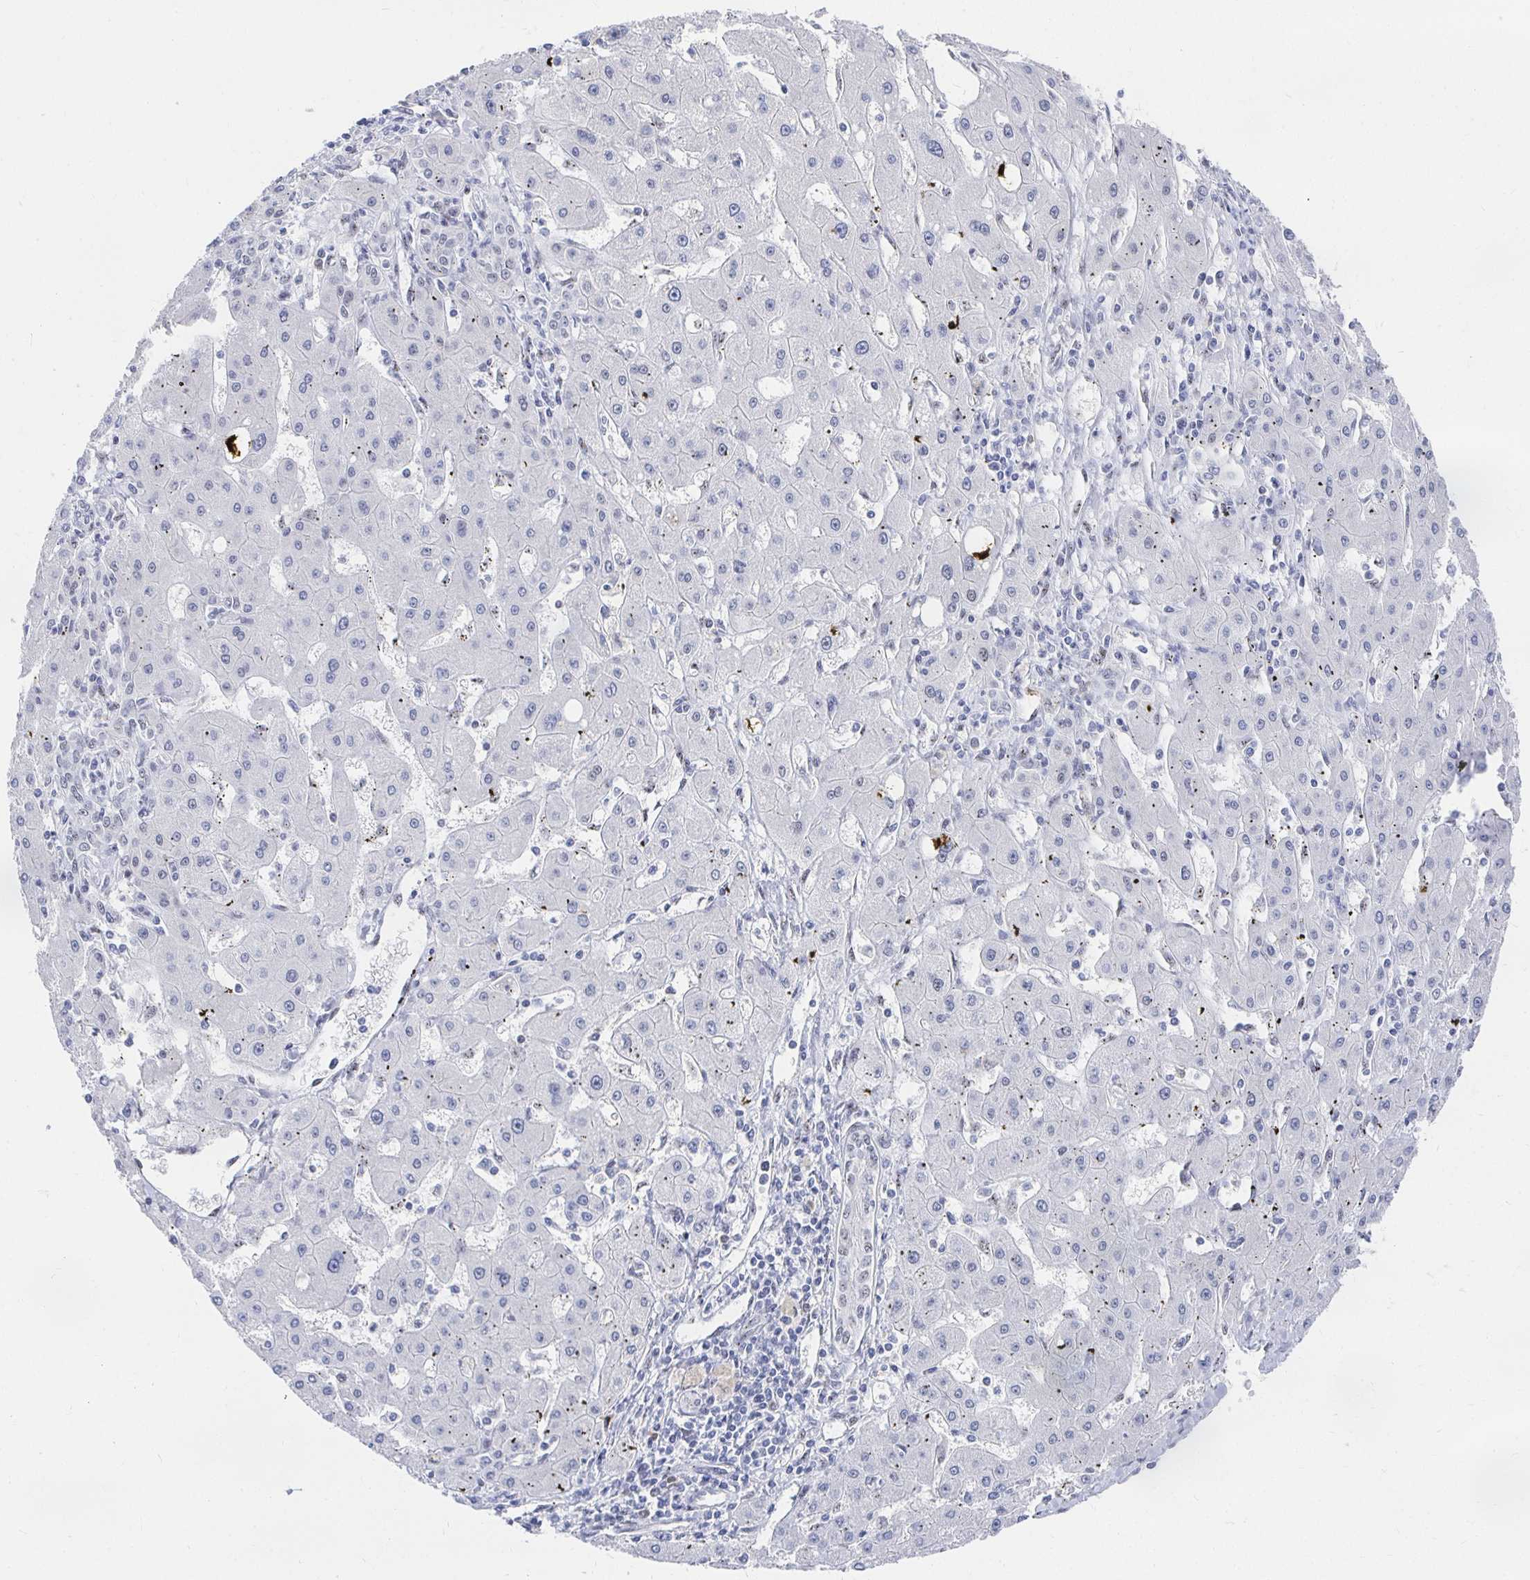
{"staining": {"intensity": "negative", "quantity": "none", "location": "none"}, "tissue": "liver cancer", "cell_type": "Tumor cells", "image_type": "cancer", "snomed": [{"axis": "morphology", "description": "Carcinoma, Hepatocellular, NOS"}, {"axis": "topography", "description": "Liver"}], "caption": "This is a histopathology image of immunohistochemistry staining of liver hepatocellular carcinoma, which shows no expression in tumor cells.", "gene": "CLIC3", "patient": {"sex": "male", "age": 72}}